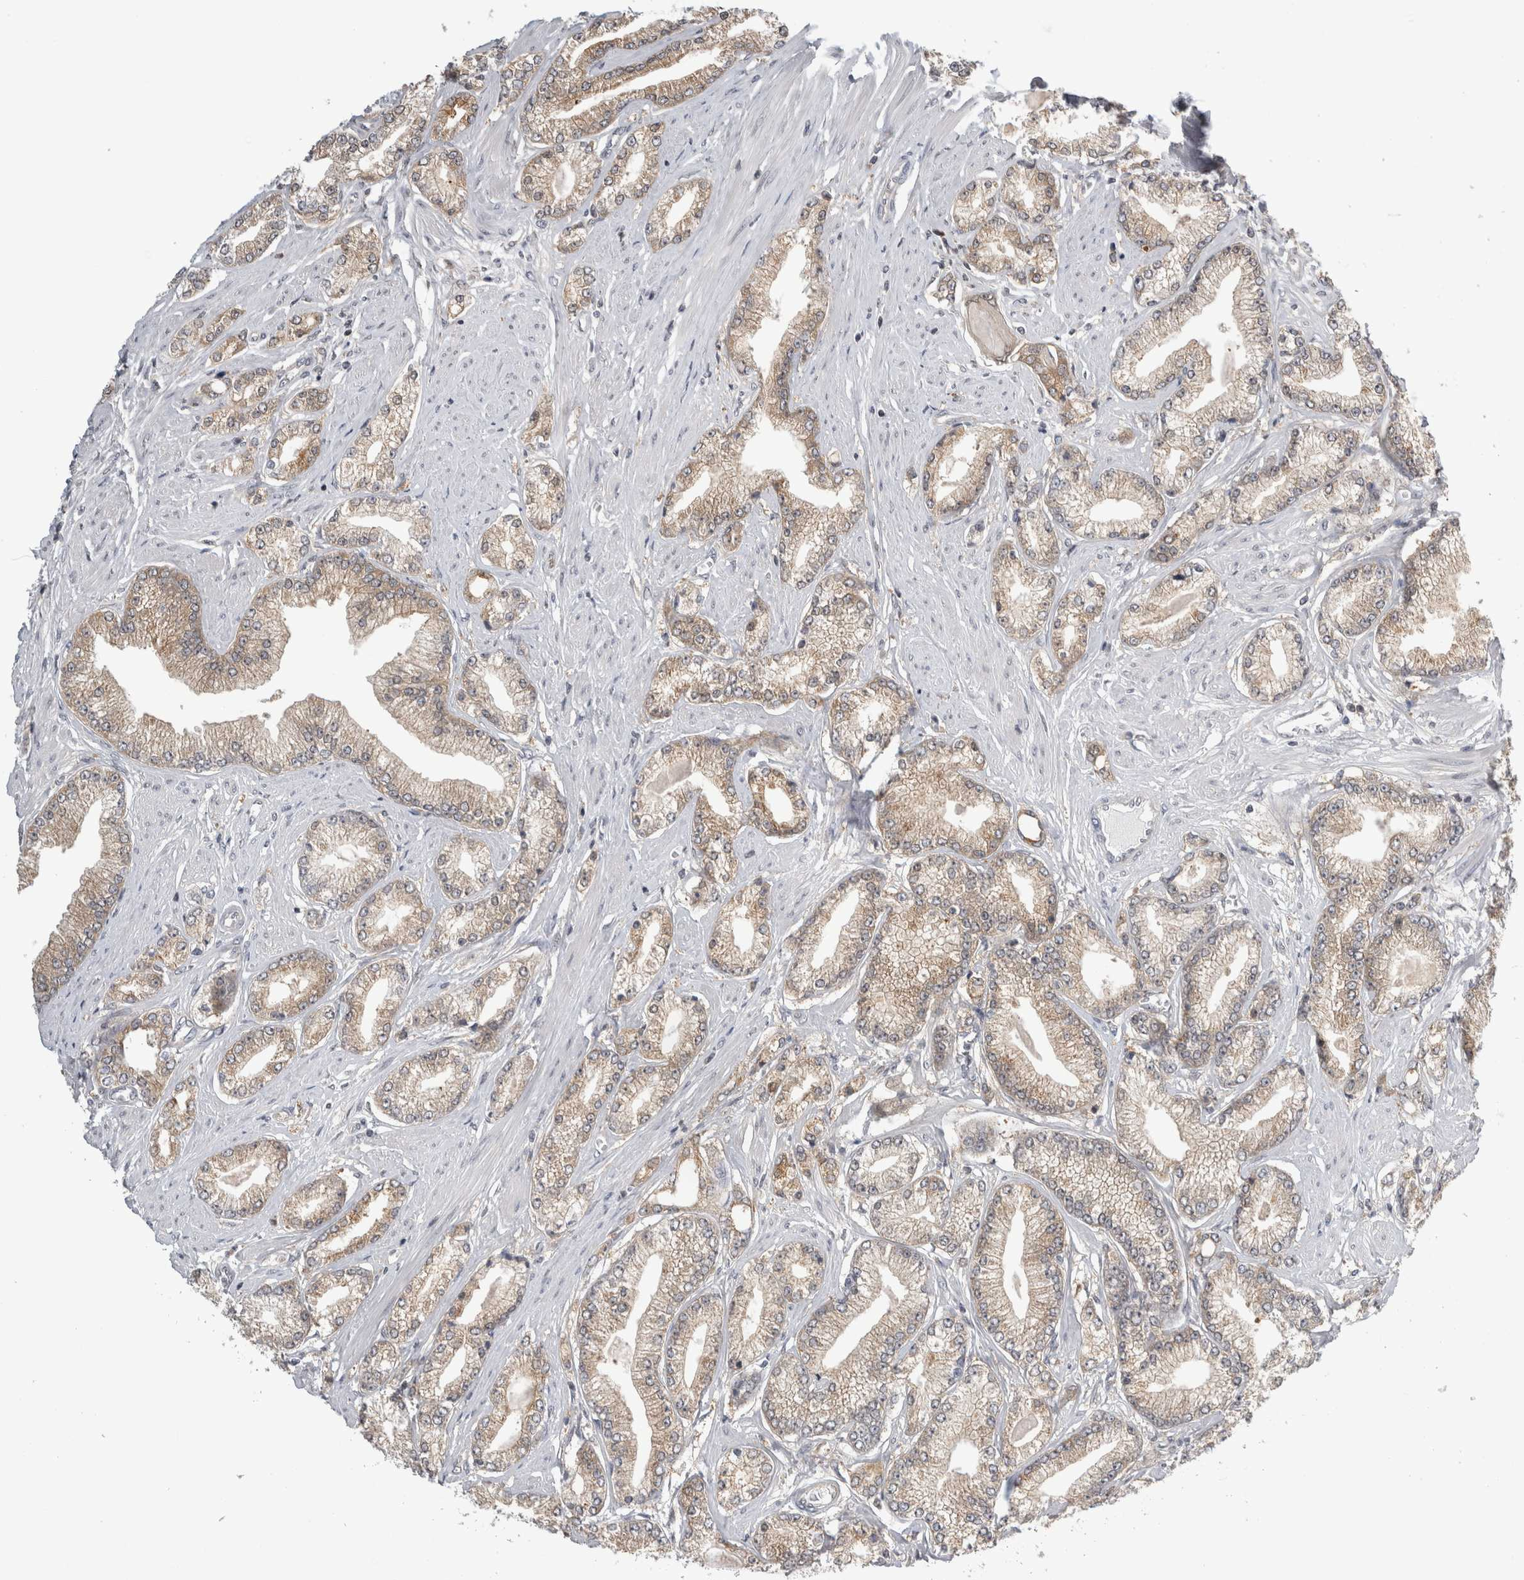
{"staining": {"intensity": "weak", "quantity": ">75%", "location": "cytoplasmic/membranous"}, "tissue": "prostate cancer", "cell_type": "Tumor cells", "image_type": "cancer", "snomed": [{"axis": "morphology", "description": "Adenocarcinoma, Low grade"}, {"axis": "topography", "description": "Prostate"}], "caption": "This image reveals immunohistochemistry staining of human prostate low-grade adenocarcinoma, with low weak cytoplasmic/membranous staining in approximately >75% of tumor cells.", "gene": "PSMB2", "patient": {"sex": "male", "age": 62}}